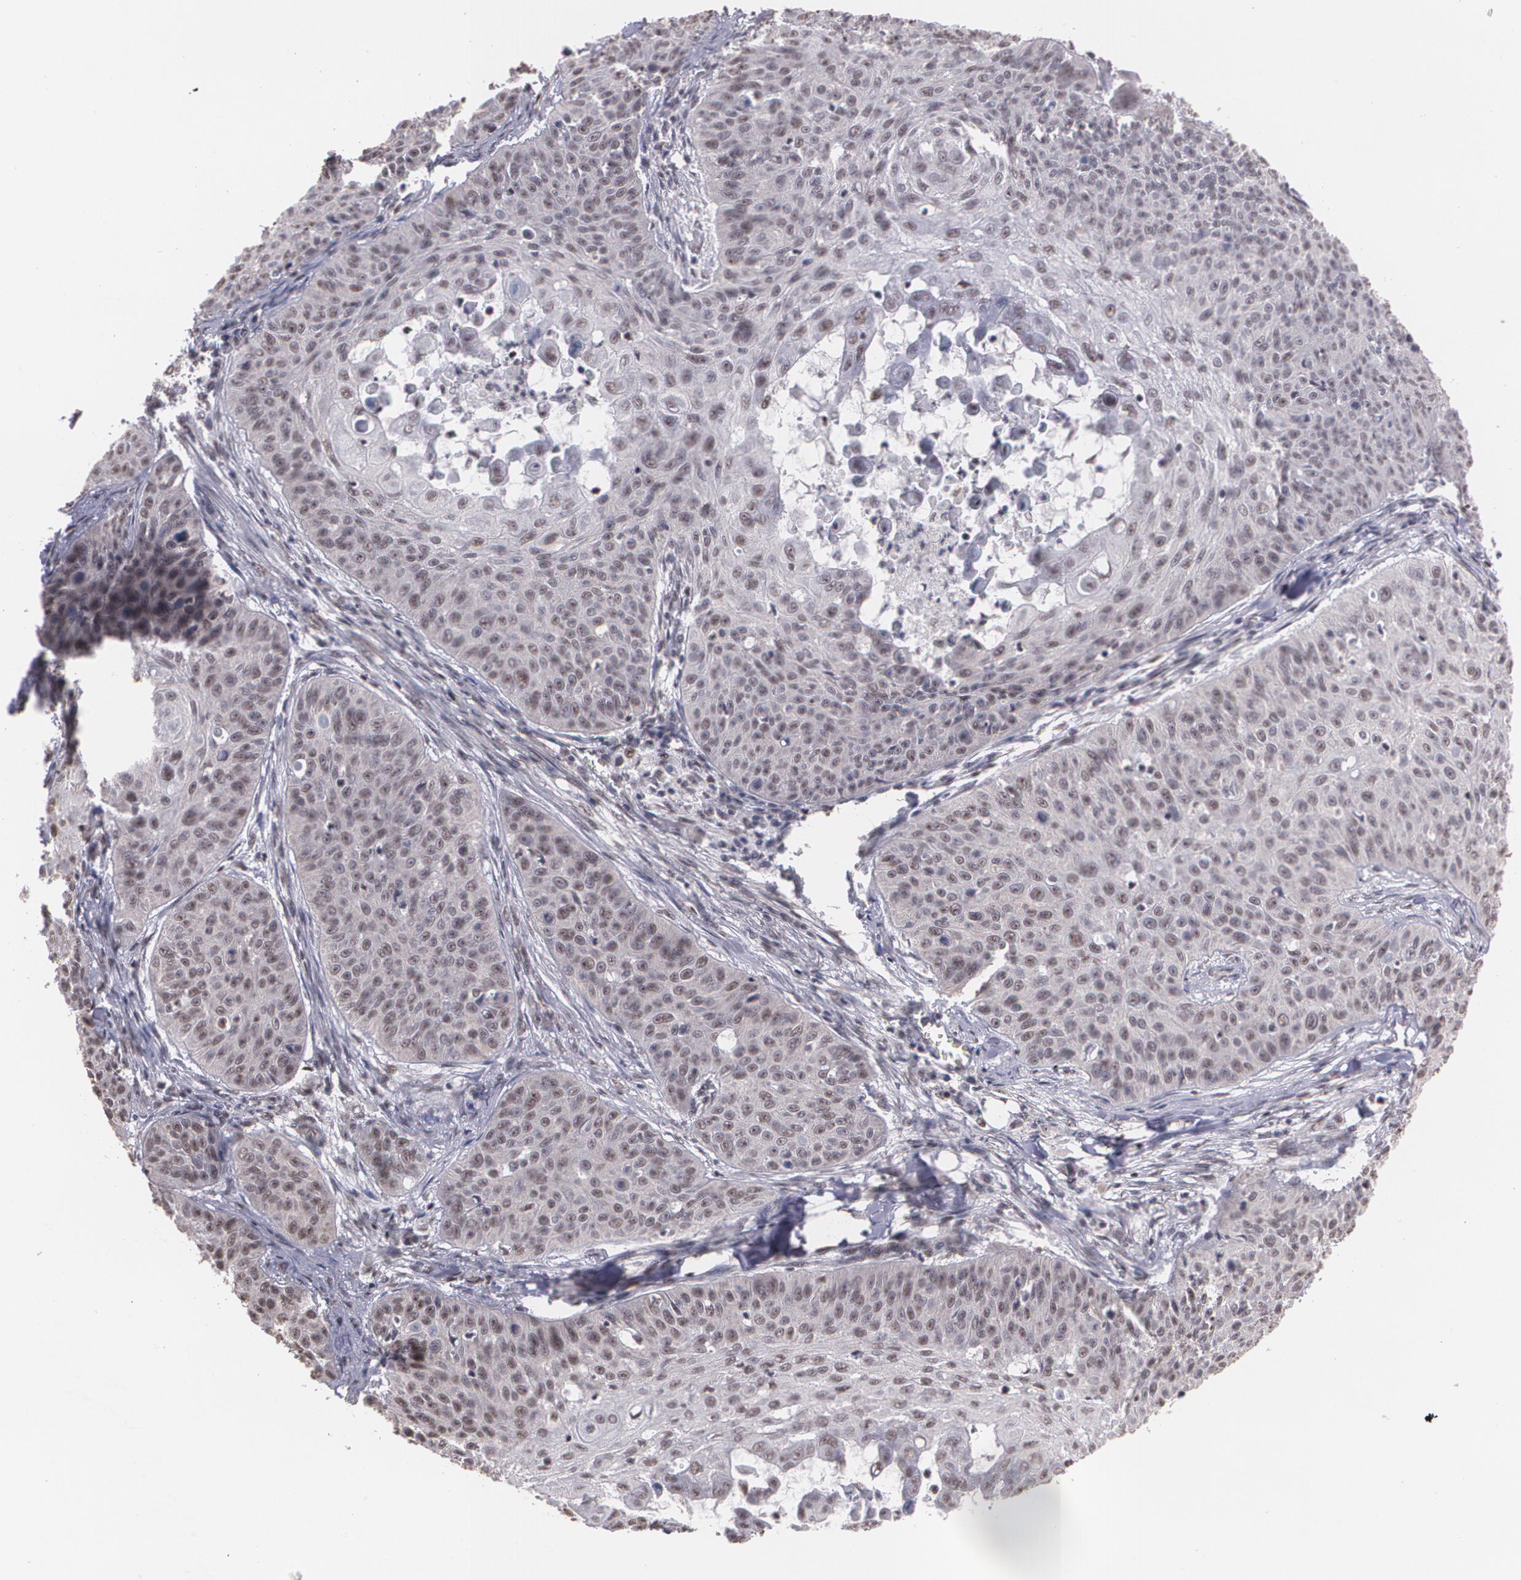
{"staining": {"intensity": "moderate", "quantity": ">75%", "location": "nuclear"}, "tissue": "skin cancer", "cell_type": "Tumor cells", "image_type": "cancer", "snomed": [{"axis": "morphology", "description": "Squamous cell carcinoma, NOS"}, {"axis": "topography", "description": "Skin"}], "caption": "Immunohistochemistry (DAB) staining of human skin cancer exhibits moderate nuclear protein expression in approximately >75% of tumor cells. Ihc stains the protein of interest in brown and the nuclei are stained blue.", "gene": "C6orf15", "patient": {"sex": "male", "age": 82}}